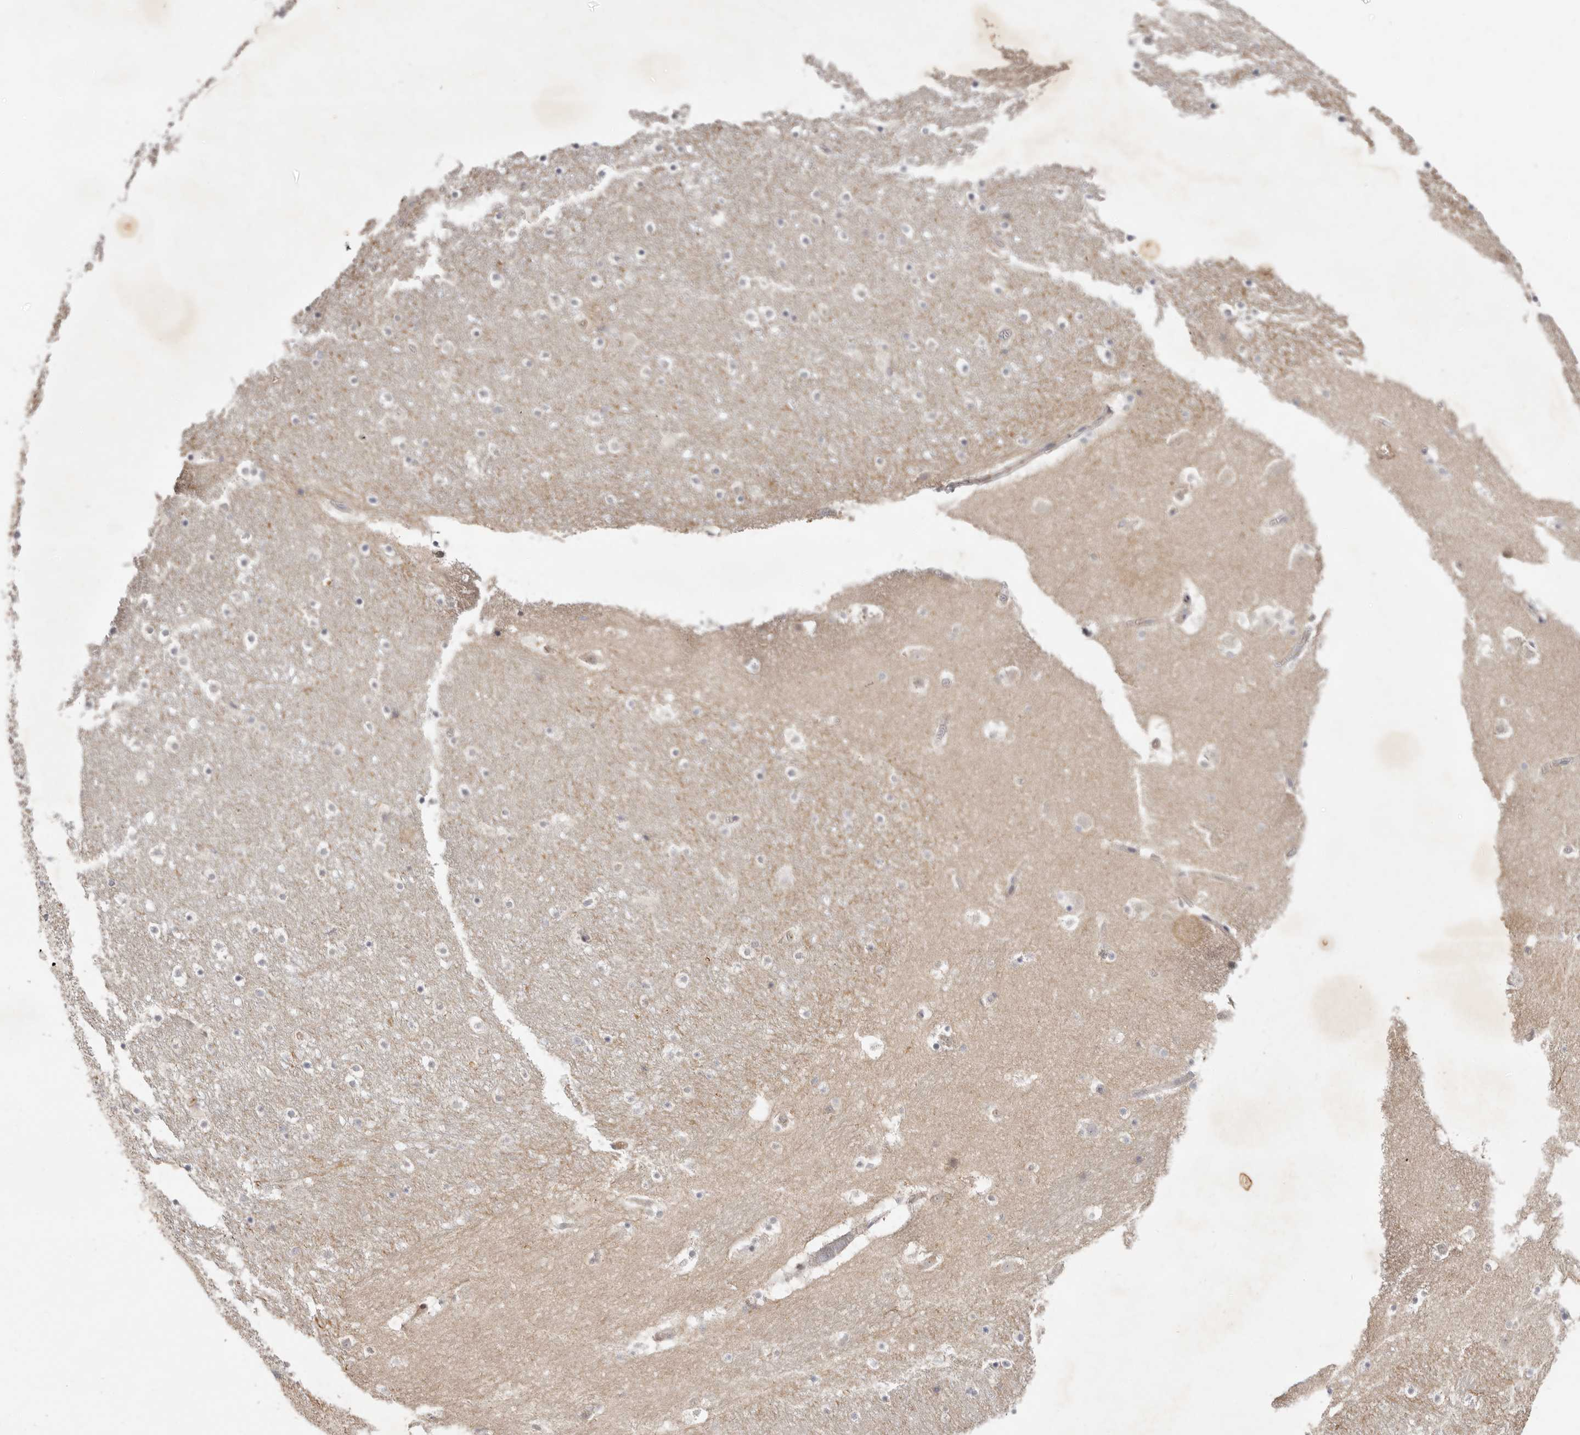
{"staining": {"intensity": "negative", "quantity": "none", "location": "none"}, "tissue": "caudate", "cell_type": "Glial cells", "image_type": "normal", "snomed": [{"axis": "morphology", "description": "Normal tissue, NOS"}, {"axis": "topography", "description": "Lateral ventricle wall"}], "caption": "This photomicrograph is of benign caudate stained with IHC to label a protein in brown with the nuclei are counter-stained blue. There is no staining in glial cells. The staining was performed using DAB (3,3'-diaminobenzidine) to visualize the protein expression in brown, while the nuclei were stained in blue with hematoxylin (Magnification: 20x).", "gene": "ADAMTS9", "patient": {"sex": "male", "age": 45}}